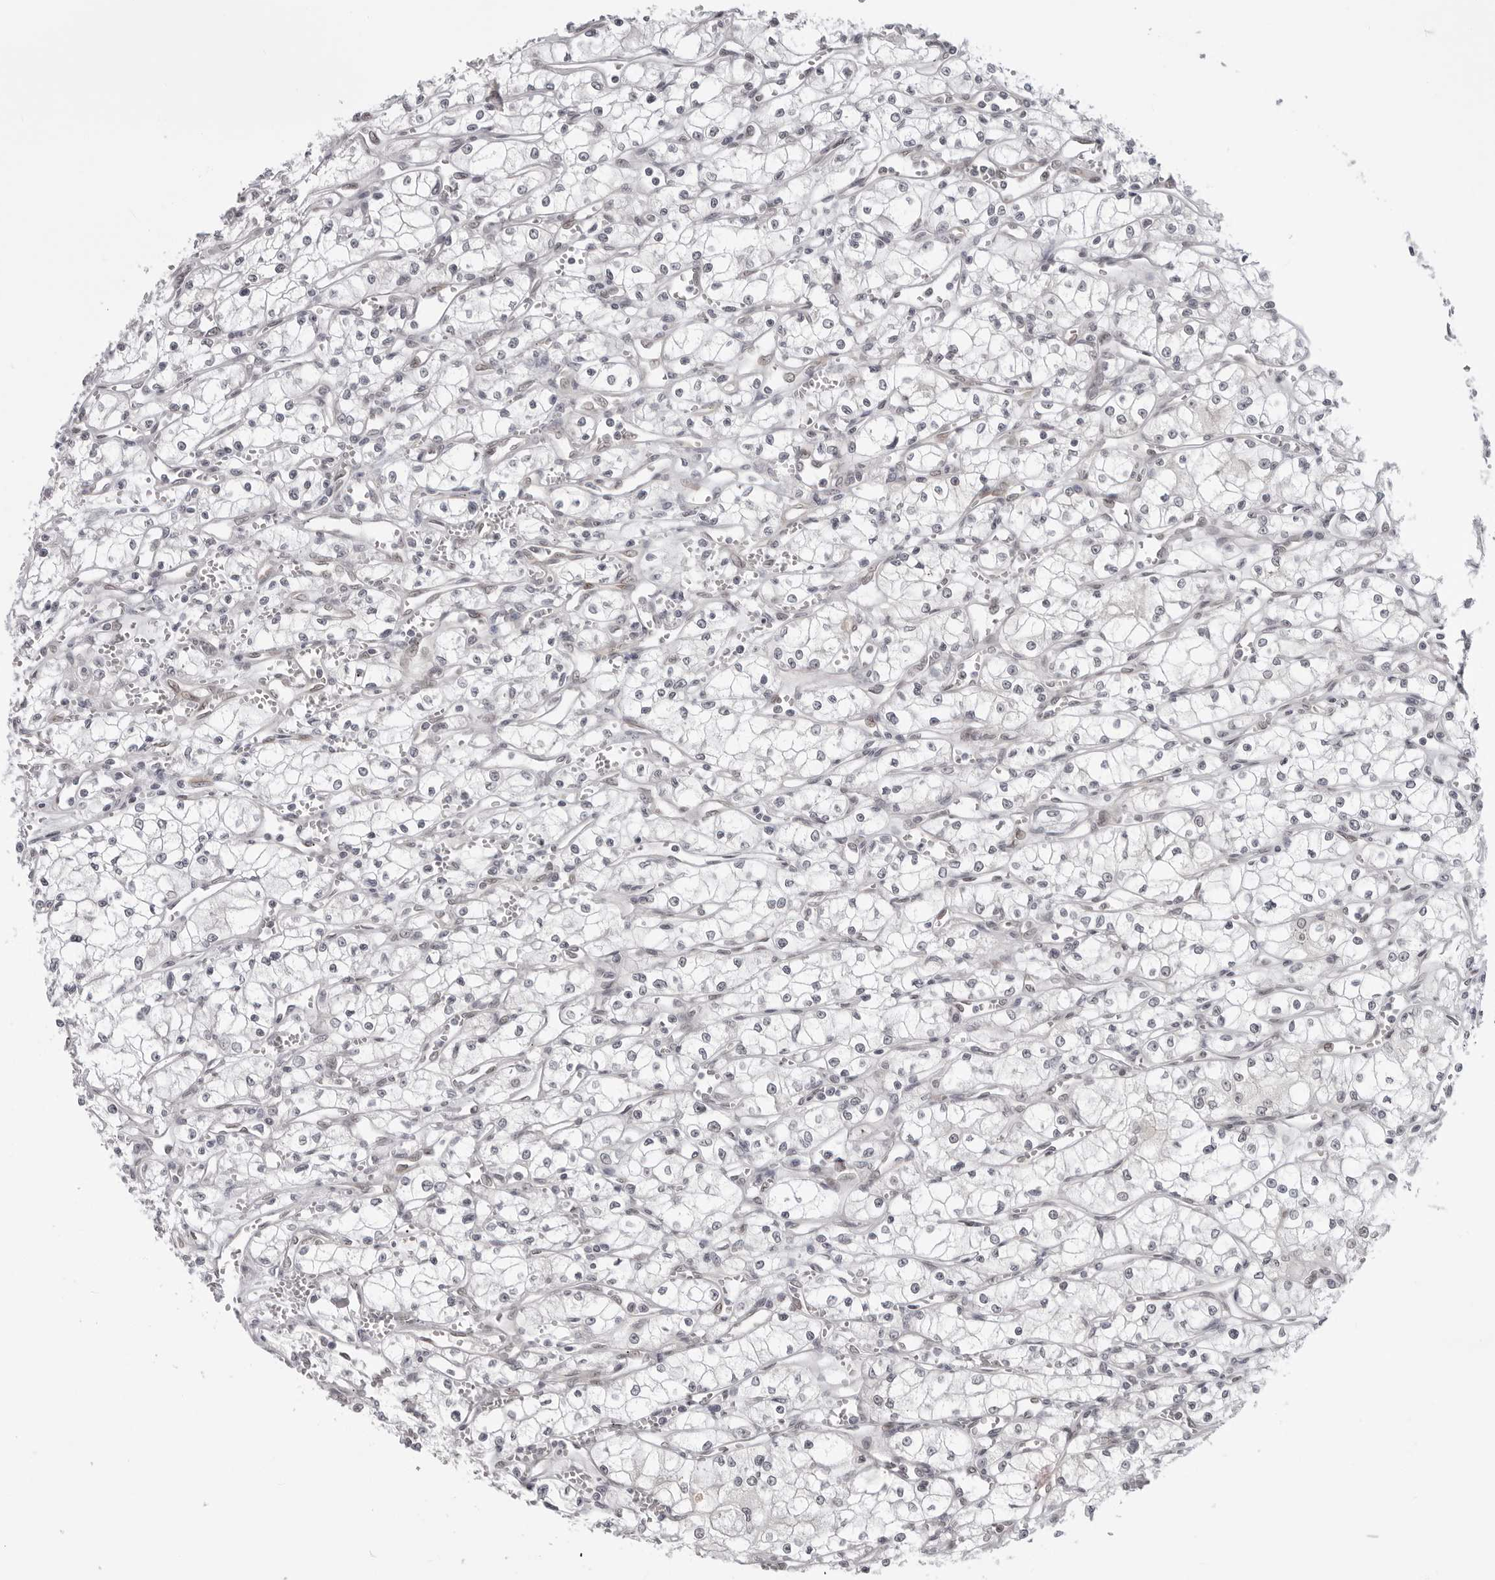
{"staining": {"intensity": "negative", "quantity": "none", "location": "none"}, "tissue": "renal cancer", "cell_type": "Tumor cells", "image_type": "cancer", "snomed": [{"axis": "morphology", "description": "Adenocarcinoma, NOS"}, {"axis": "topography", "description": "Kidney"}], "caption": "Immunohistochemical staining of human adenocarcinoma (renal) shows no significant positivity in tumor cells.", "gene": "CASP7", "patient": {"sex": "male", "age": 59}}